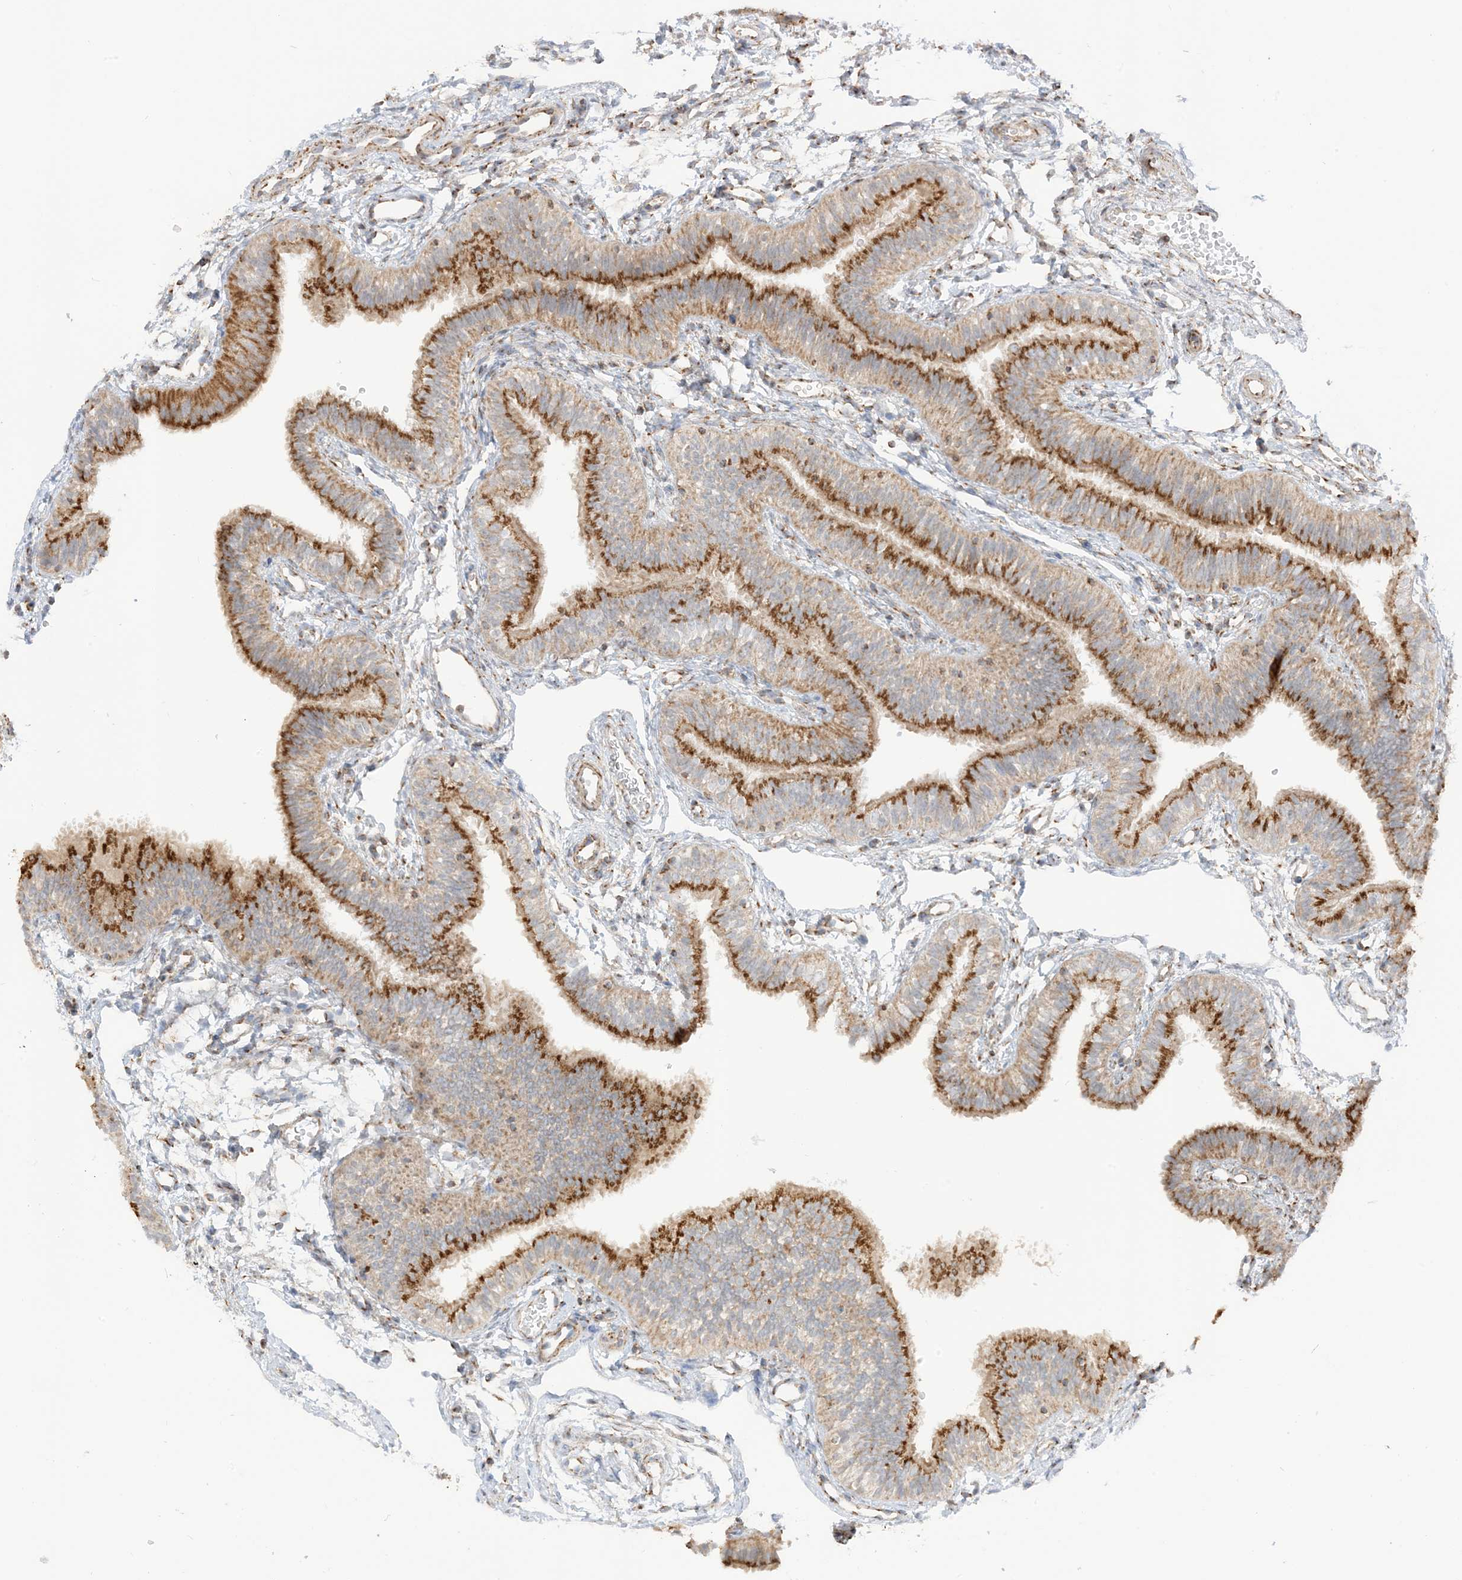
{"staining": {"intensity": "strong", "quantity": ">75%", "location": "cytoplasmic/membranous"}, "tissue": "fallopian tube", "cell_type": "Glandular cells", "image_type": "normal", "snomed": [{"axis": "morphology", "description": "Normal tissue, NOS"}, {"axis": "topography", "description": "Fallopian tube"}], "caption": "Fallopian tube stained with DAB IHC shows high levels of strong cytoplasmic/membranous positivity in about >75% of glandular cells.", "gene": "SLC25A12", "patient": {"sex": "female", "age": 35}}